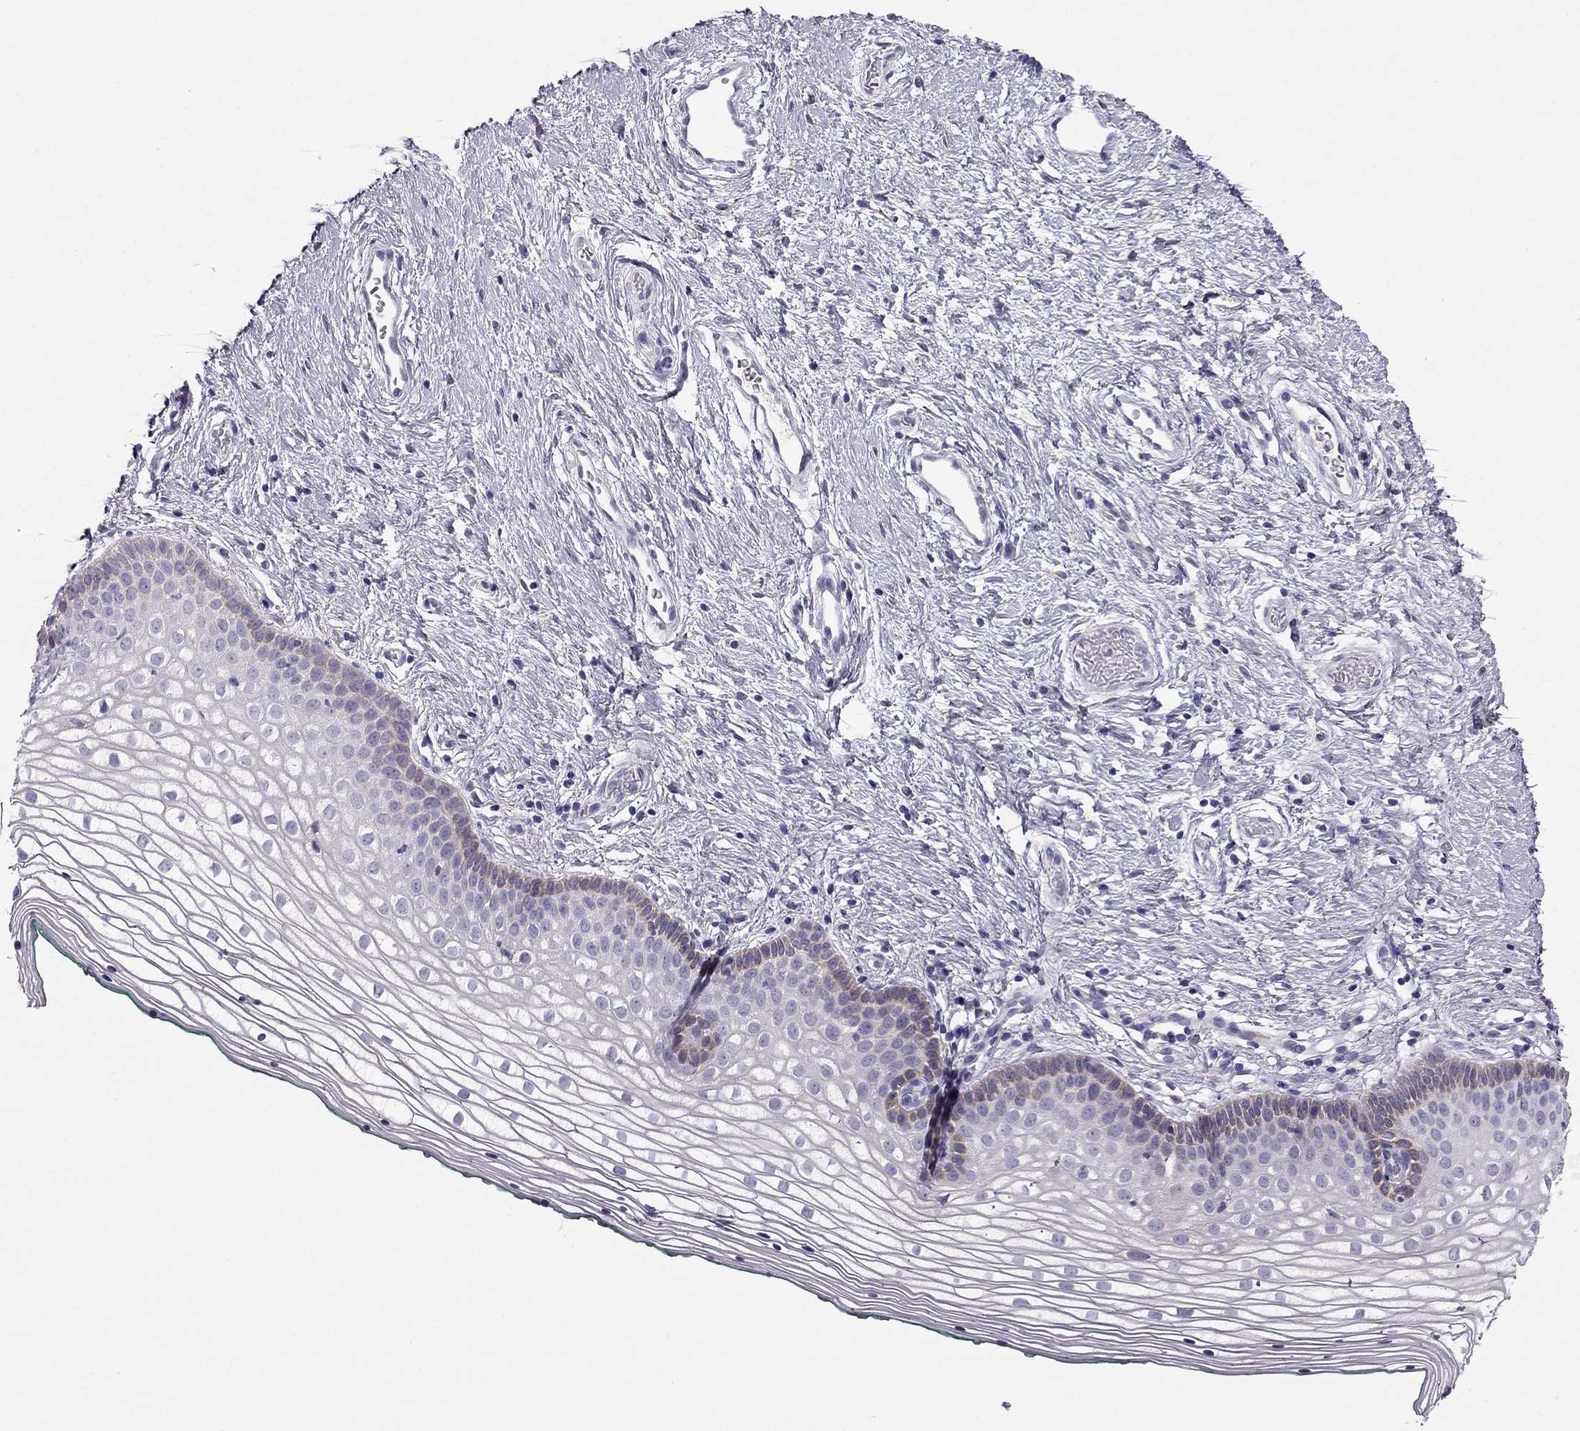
{"staining": {"intensity": "weak", "quantity": "<25%", "location": "cytoplasmic/membranous"}, "tissue": "vagina", "cell_type": "Squamous epithelial cells", "image_type": "normal", "snomed": [{"axis": "morphology", "description": "Normal tissue, NOS"}, {"axis": "topography", "description": "Vagina"}], "caption": "A high-resolution histopathology image shows IHC staining of normal vagina, which exhibits no significant staining in squamous epithelial cells. (DAB (3,3'-diaminobenzidine) immunohistochemistry visualized using brightfield microscopy, high magnification).", "gene": "SYT5", "patient": {"sex": "female", "age": 36}}